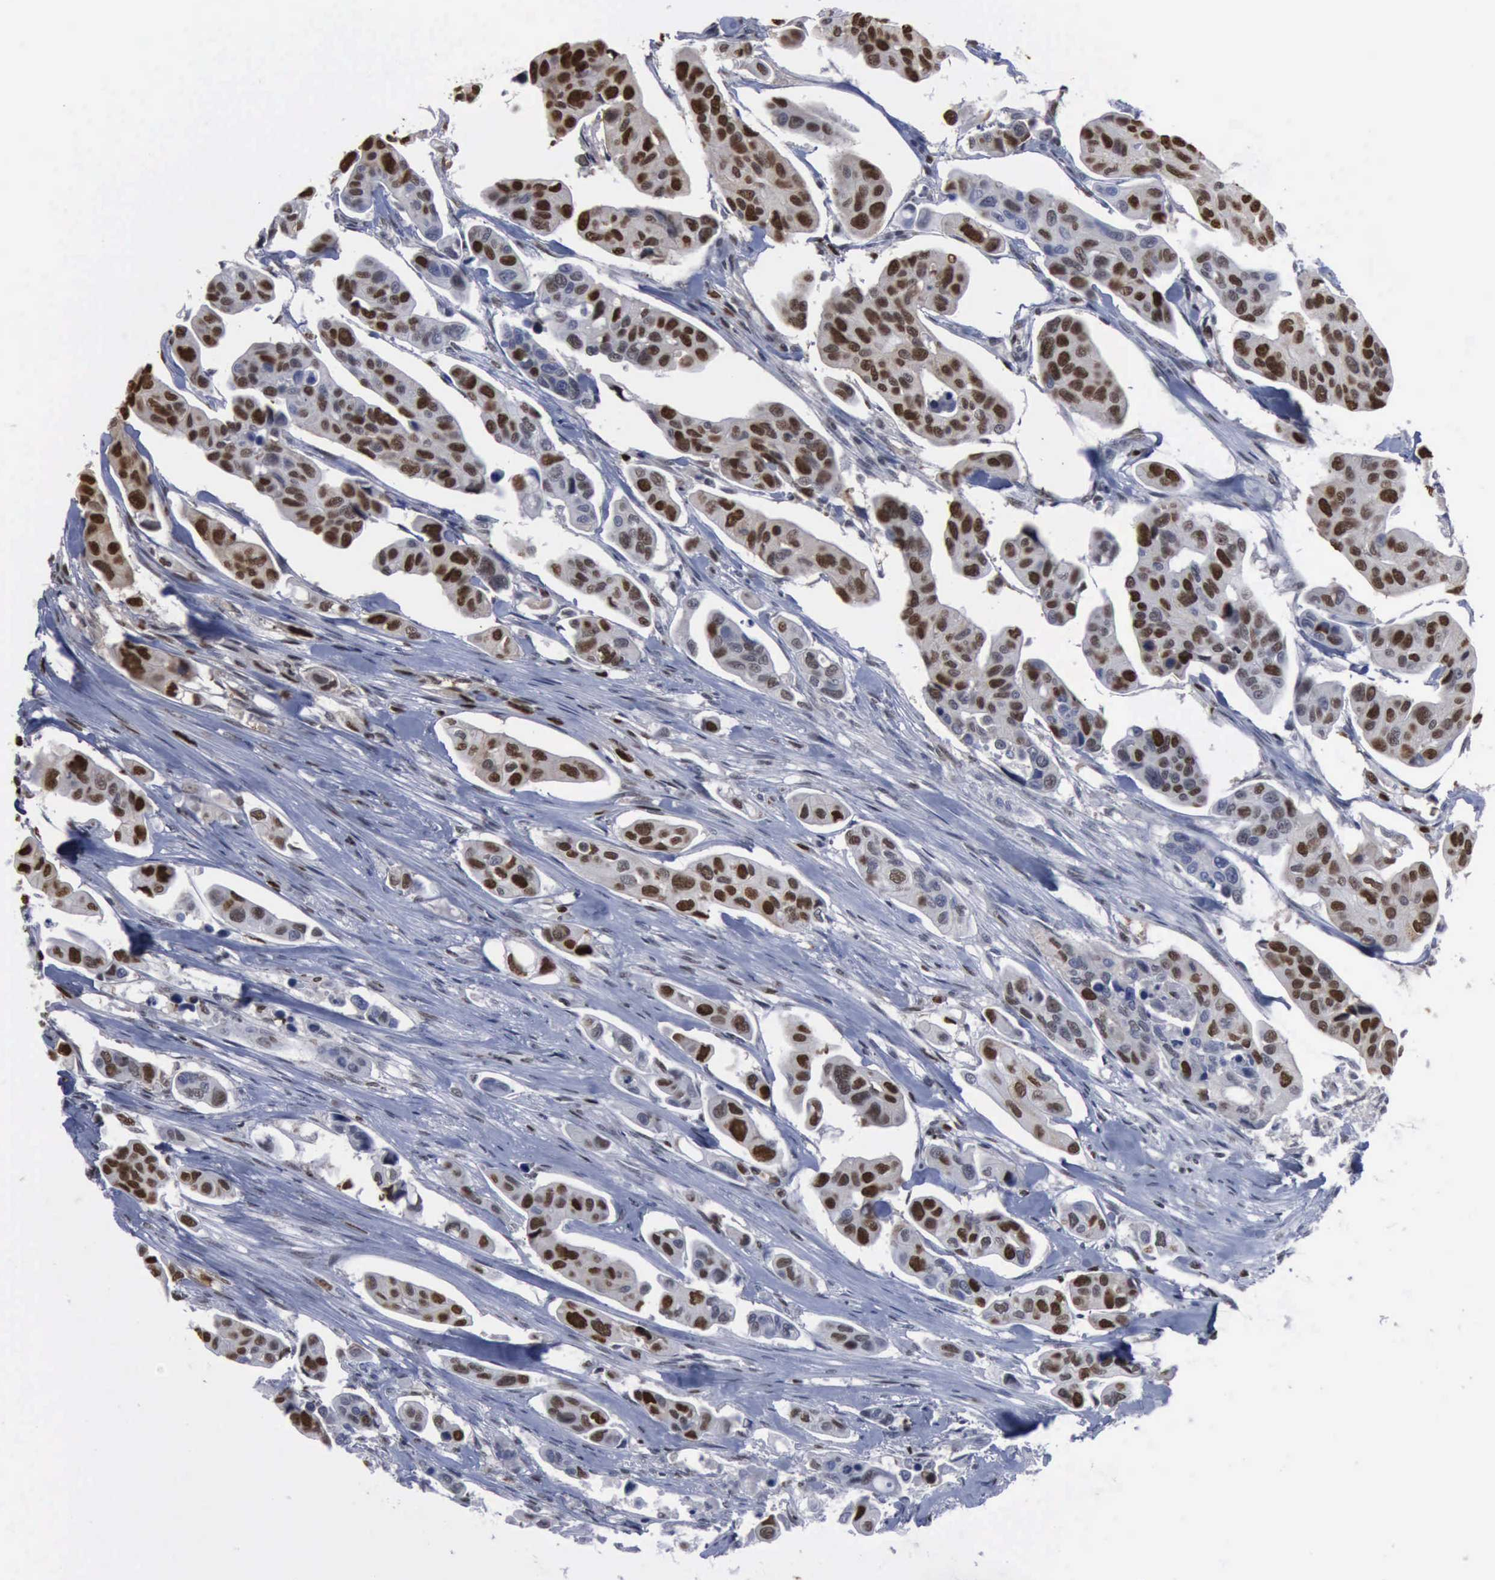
{"staining": {"intensity": "moderate", "quantity": ">75%", "location": "nuclear"}, "tissue": "urothelial cancer", "cell_type": "Tumor cells", "image_type": "cancer", "snomed": [{"axis": "morphology", "description": "Adenocarcinoma, NOS"}, {"axis": "topography", "description": "Urinary bladder"}], "caption": "DAB immunohistochemical staining of human urothelial cancer displays moderate nuclear protein staining in approximately >75% of tumor cells.", "gene": "PCNA", "patient": {"sex": "male", "age": 61}}